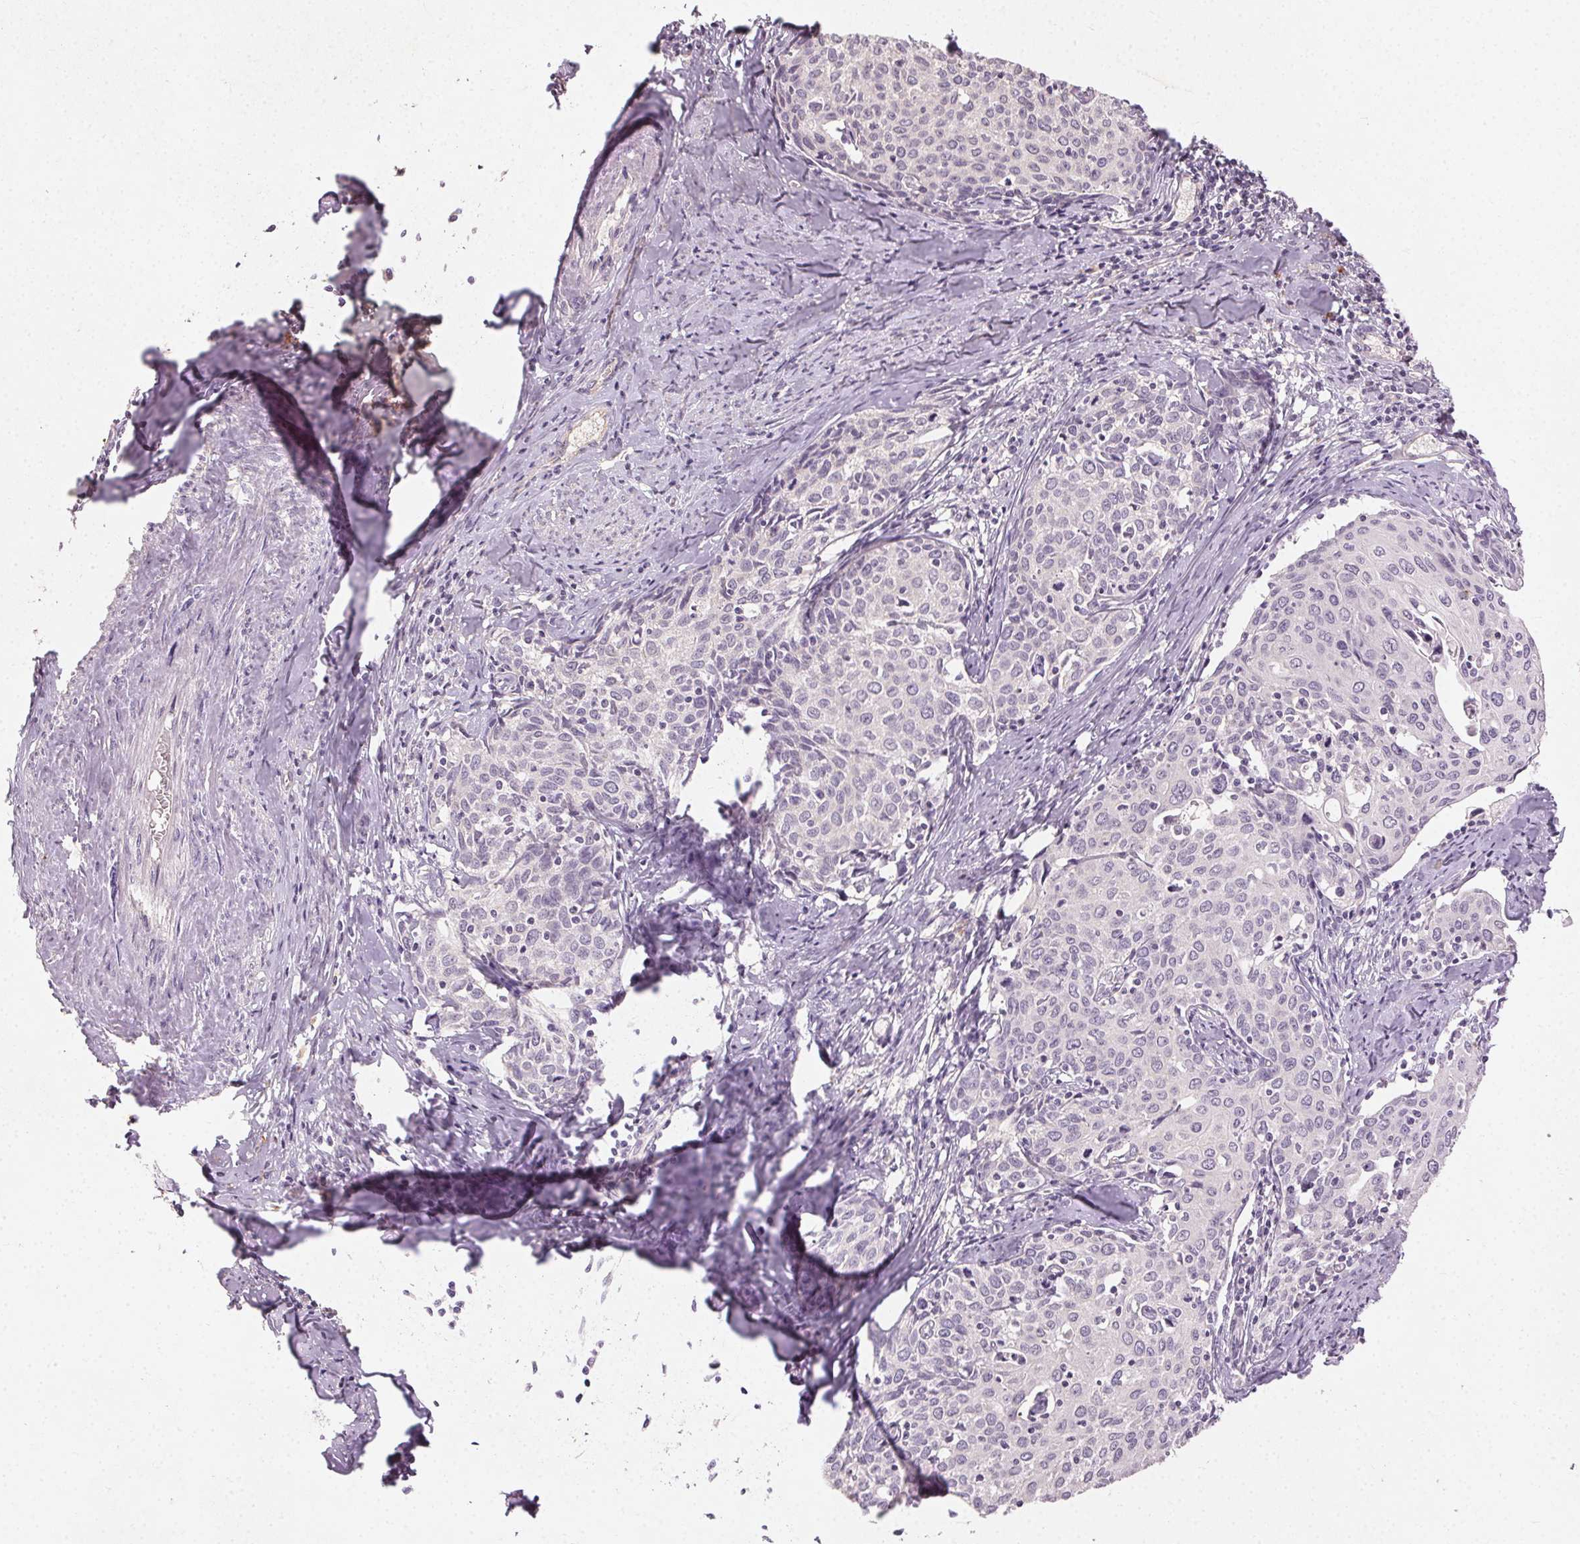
{"staining": {"intensity": "negative", "quantity": "none", "location": "none"}, "tissue": "cervical cancer", "cell_type": "Tumor cells", "image_type": "cancer", "snomed": [{"axis": "morphology", "description": "Squamous cell carcinoma, NOS"}, {"axis": "topography", "description": "Cervix"}], "caption": "Tumor cells are negative for brown protein staining in cervical squamous cell carcinoma.", "gene": "CLTRN", "patient": {"sex": "female", "age": 62}}